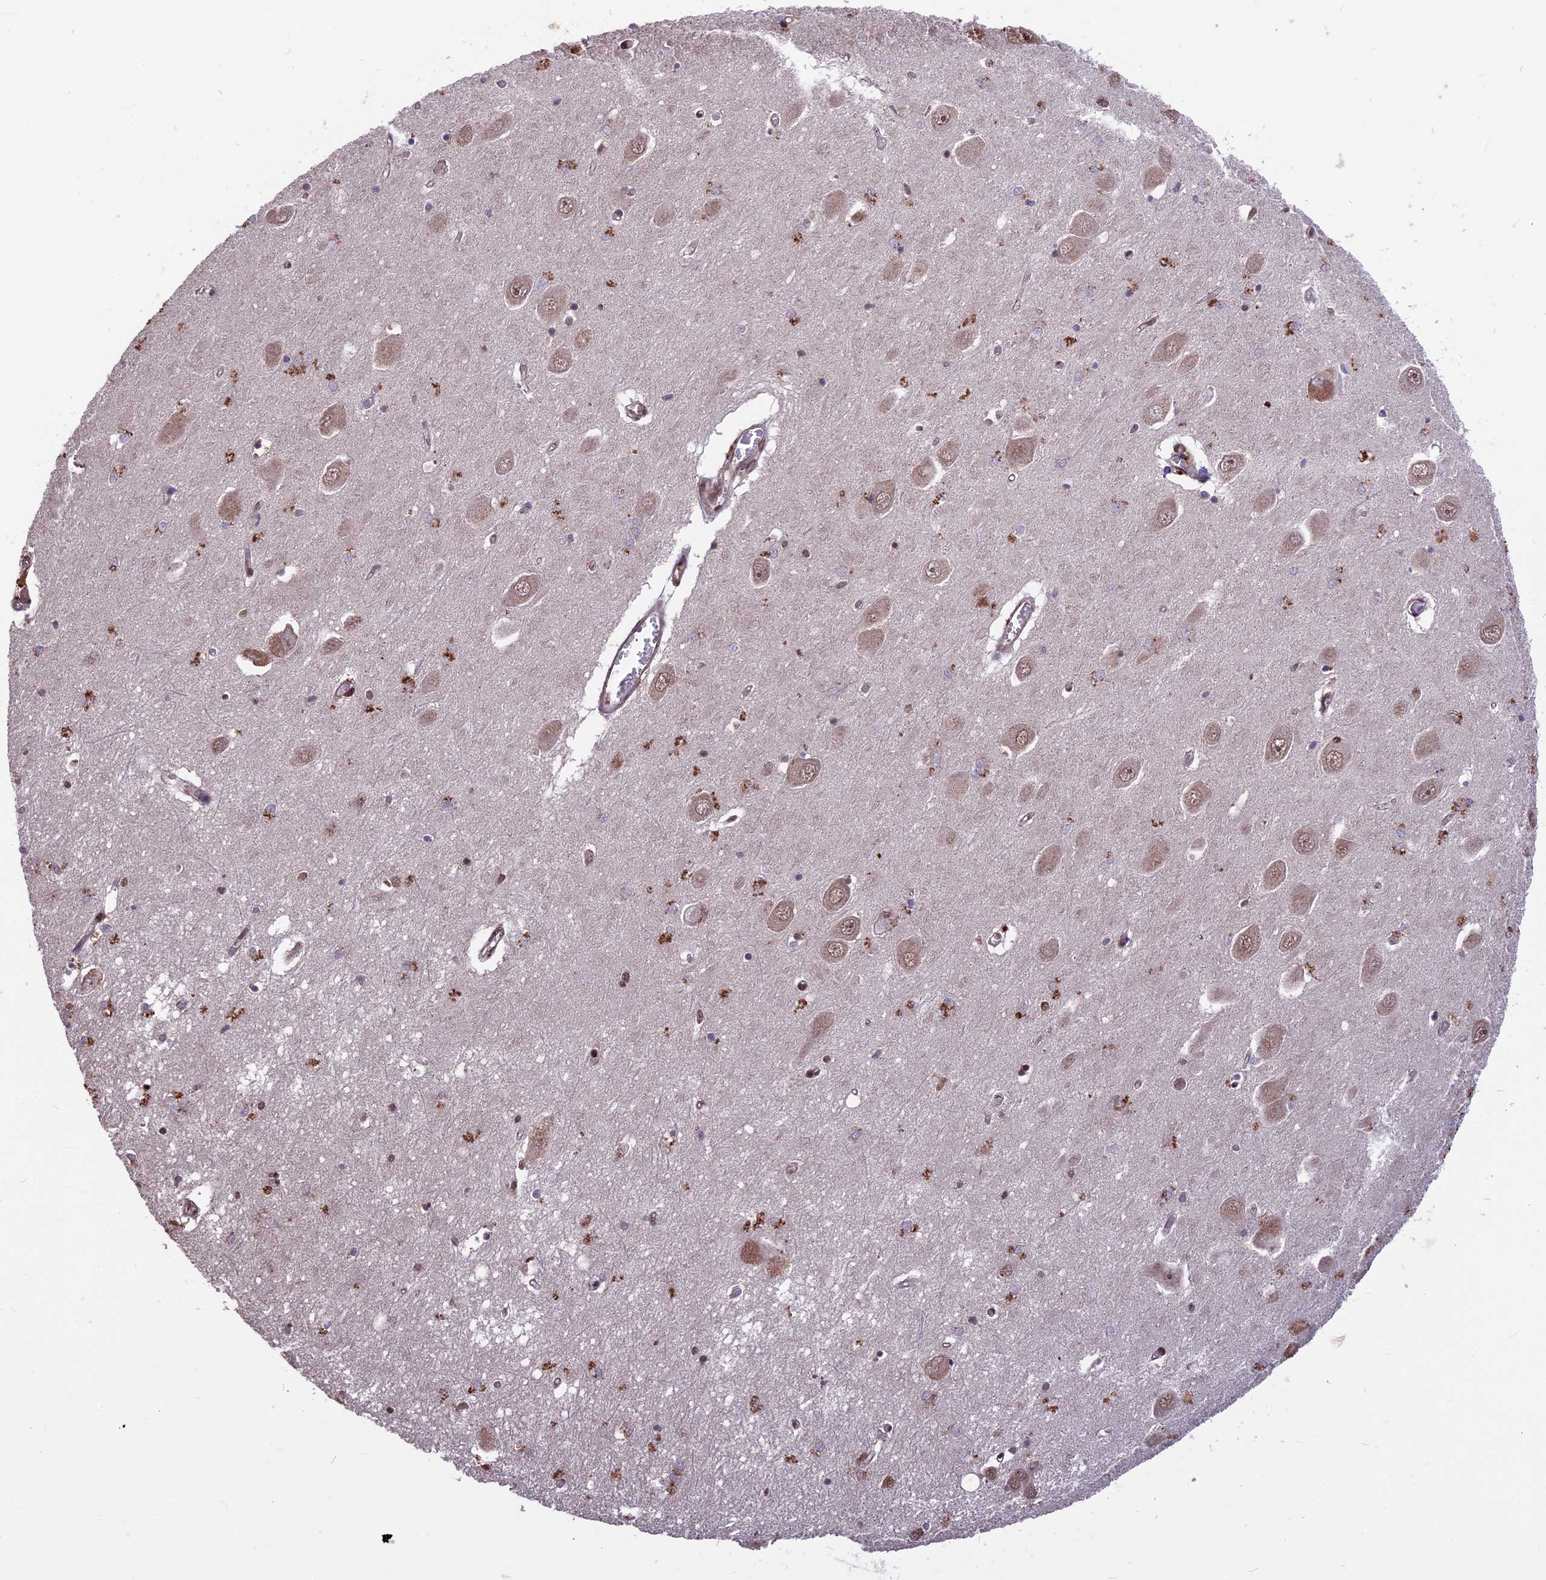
{"staining": {"intensity": "weak", "quantity": "<25%", "location": "nuclear"}, "tissue": "hippocampus", "cell_type": "Glial cells", "image_type": "normal", "snomed": [{"axis": "morphology", "description": "Normal tissue, NOS"}, {"axis": "topography", "description": "Hippocampus"}], "caption": "Hippocampus stained for a protein using immunohistochemistry shows no positivity glial cells.", "gene": "ZNF598", "patient": {"sex": "male", "age": 70}}